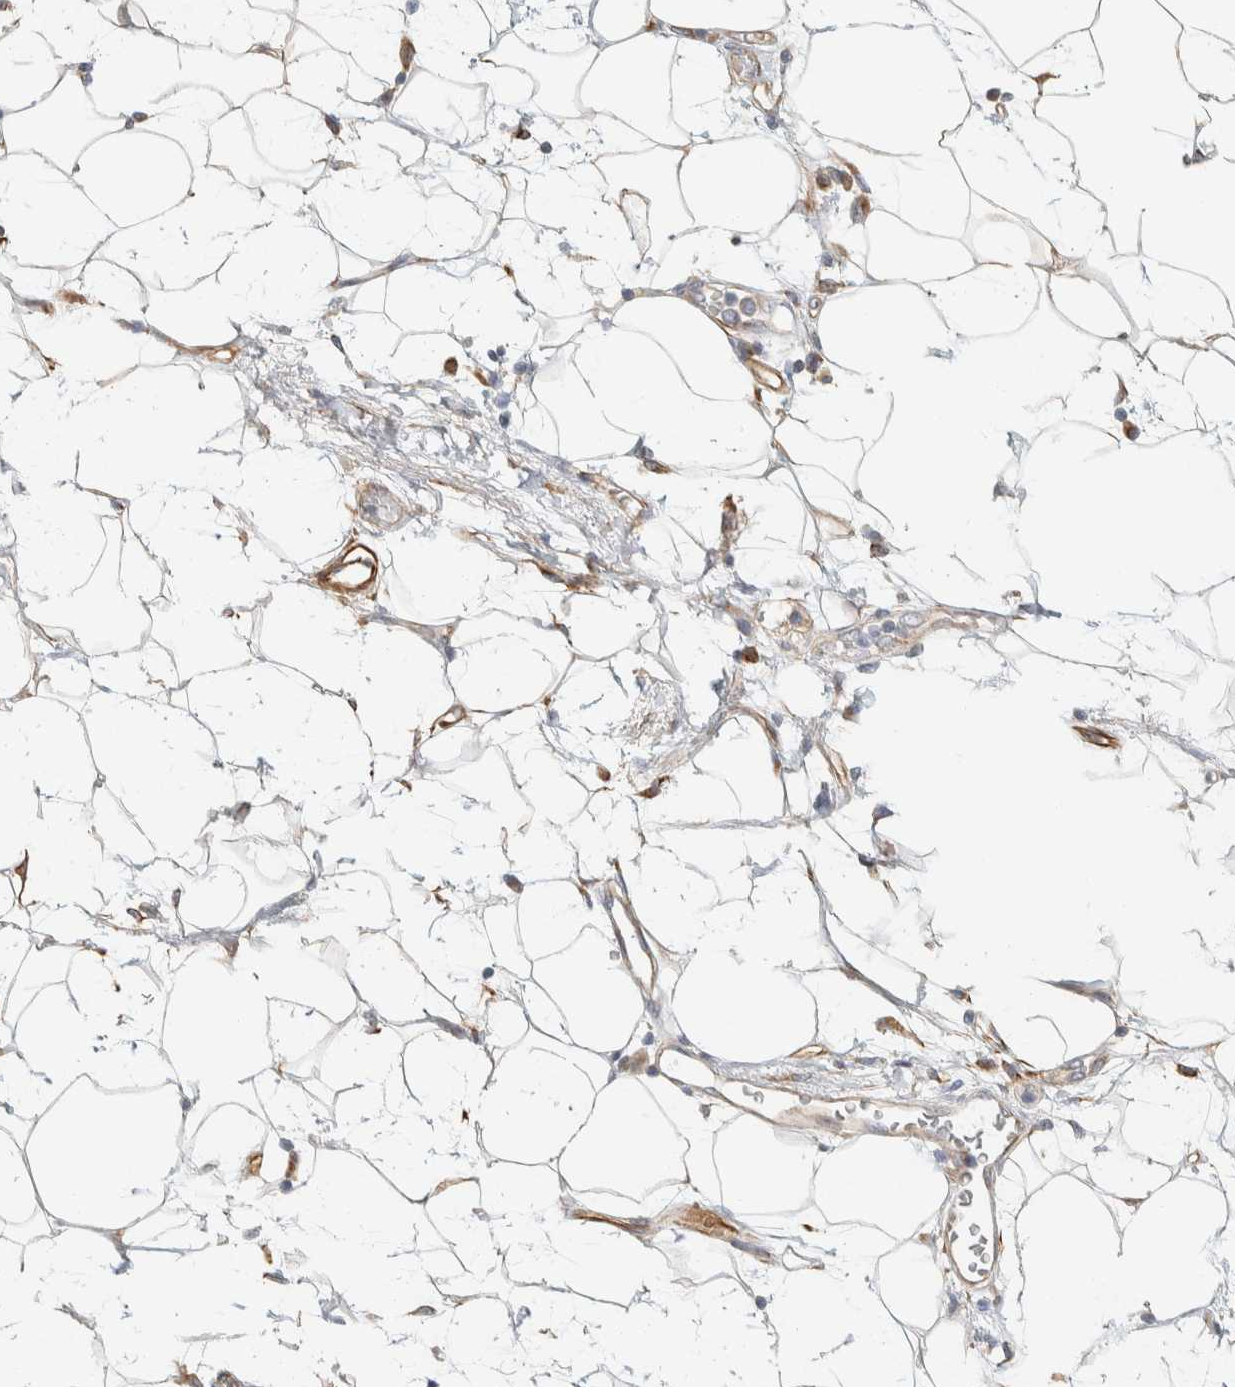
{"staining": {"intensity": "negative", "quantity": "none", "location": "none"}, "tissue": "adipose tissue", "cell_type": "Adipocytes", "image_type": "normal", "snomed": [{"axis": "morphology", "description": "Normal tissue, NOS"}, {"axis": "morphology", "description": "Adenocarcinoma, NOS"}, {"axis": "topography", "description": "Duodenum"}, {"axis": "topography", "description": "Peripheral nerve tissue"}], "caption": "The immunohistochemistry (IHC) image has no significant expression in adipocytes of adipose tissue. Nuclei are stained in blue.", "gene": "CDR2", "patient": {"sex": "female", "age": 60}}